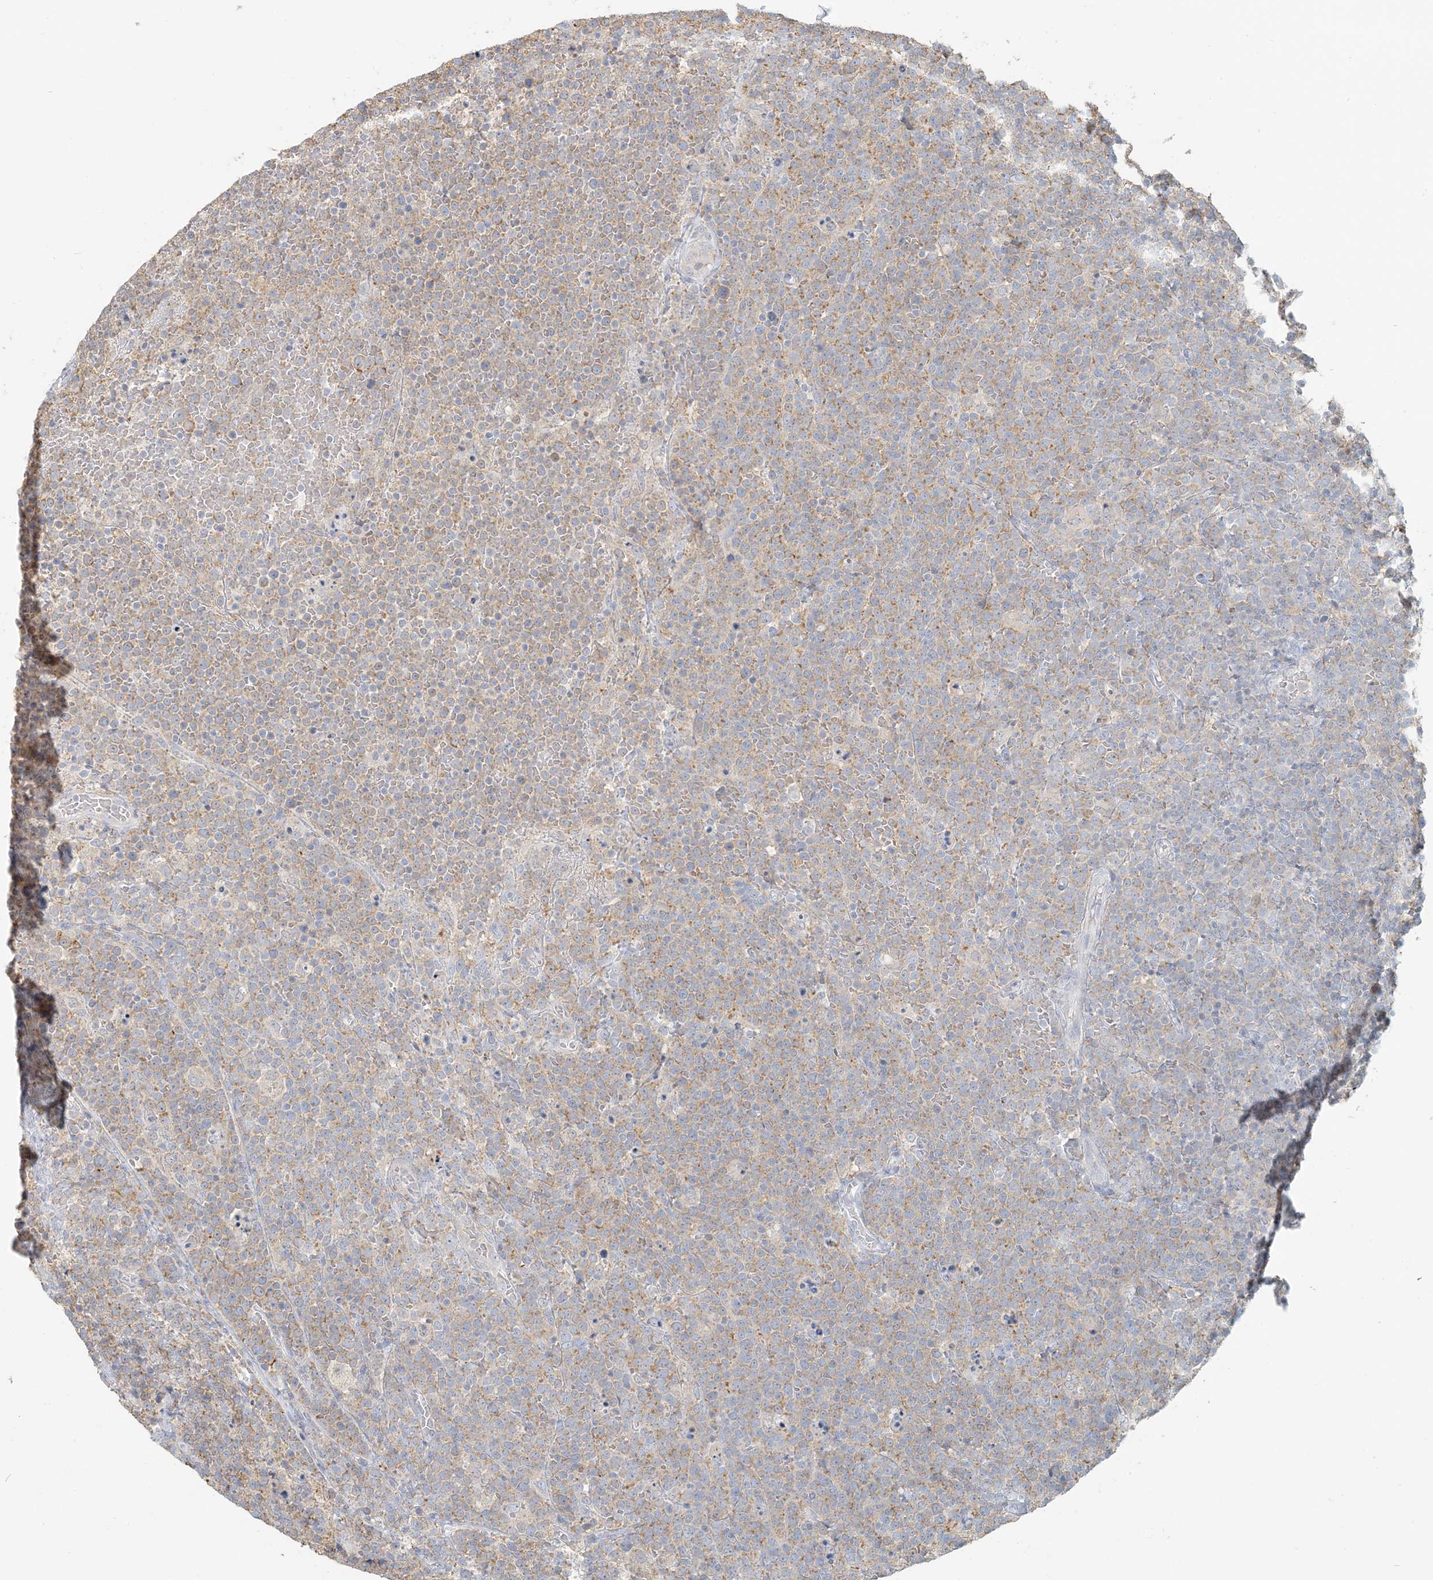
{"staining": {"intensity": "weak", "quantity": "25%-75%", "location": "cytoplasmic/membranous"}, "tissue": "lymphoma", "cell_type": "Tumor cells", "image_type": "cancer", "snomed": [{"axis": "morphology", "description": "Malignant lymphoma, non-Hodgkin's type, High grade"}, {"axis": "topography", "description": "Lymph node"}], "caption": "A brown stain highlights weak cytoplasmic/membranous positivity of a protein in human lymphoma tumor cells. (DAB (3,3'-diaminobenzidine) IHC, brown staining for protein, blue staining for nuclei).", "gene": "HACL1", "patient": {"sex": "male", "age": 61}}